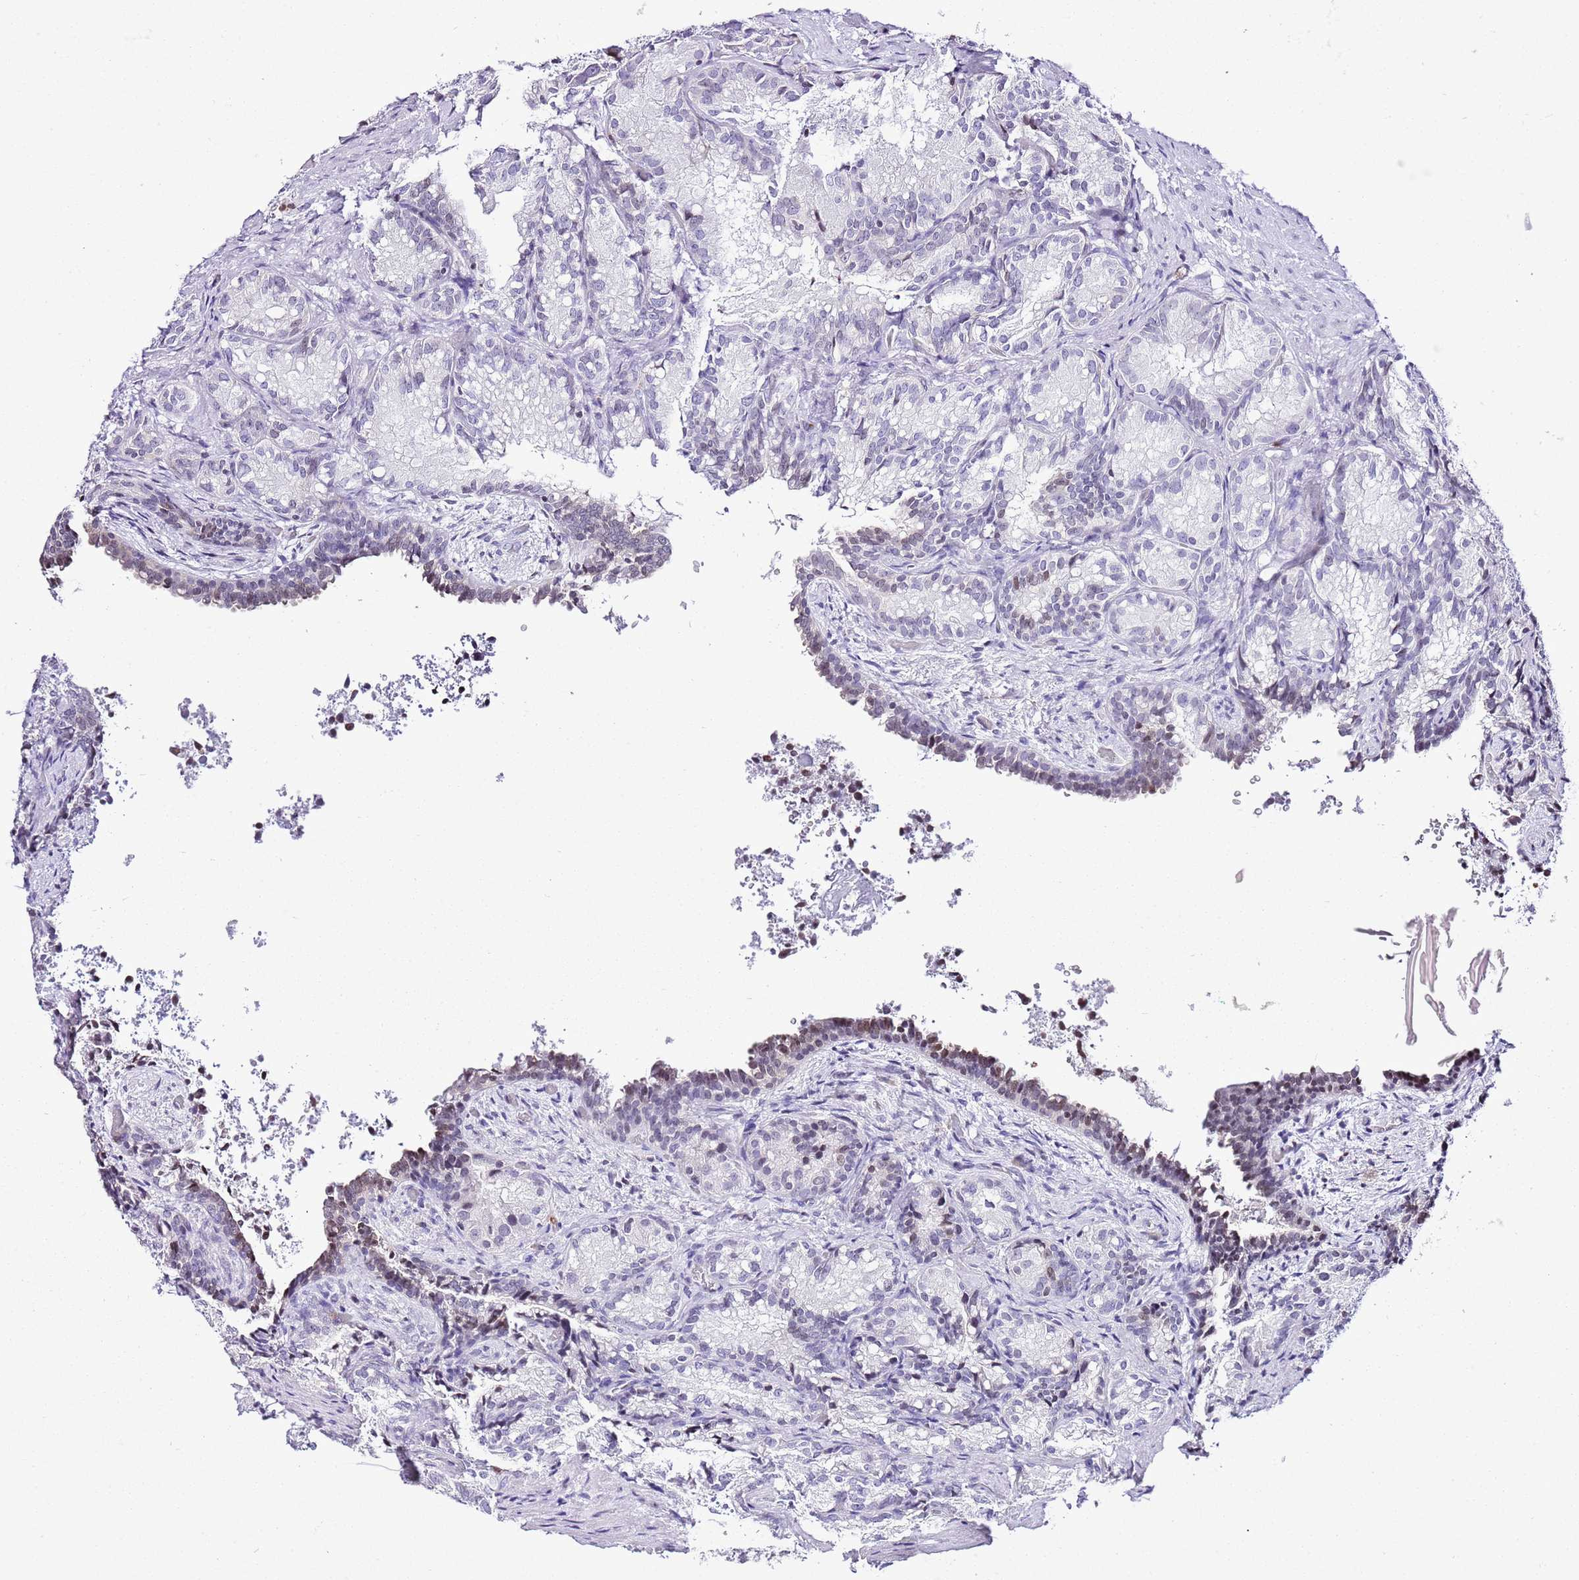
{"staining": {"intensity": "negative", "quantity": "none", "location": "none"}, "tissue": "seminal vesicle", "cell_type": "Glandular cells", "image_type": "normal", "snomed": [{"axis": "morphology", "description": "Normal tissue, NOS"}, {"axis": "topography", "description": "Seminal veicle"}], "caption": "An IHC histopathology image of normal seminal vesicle is shown. There is no staining in glandular cells of seminal vesicle. (DAB immunohistochemistry visualized using brightfield microscopy, high magnification).", "gene": "PRR15", "patient": {"sex": "male", "age": 58}}